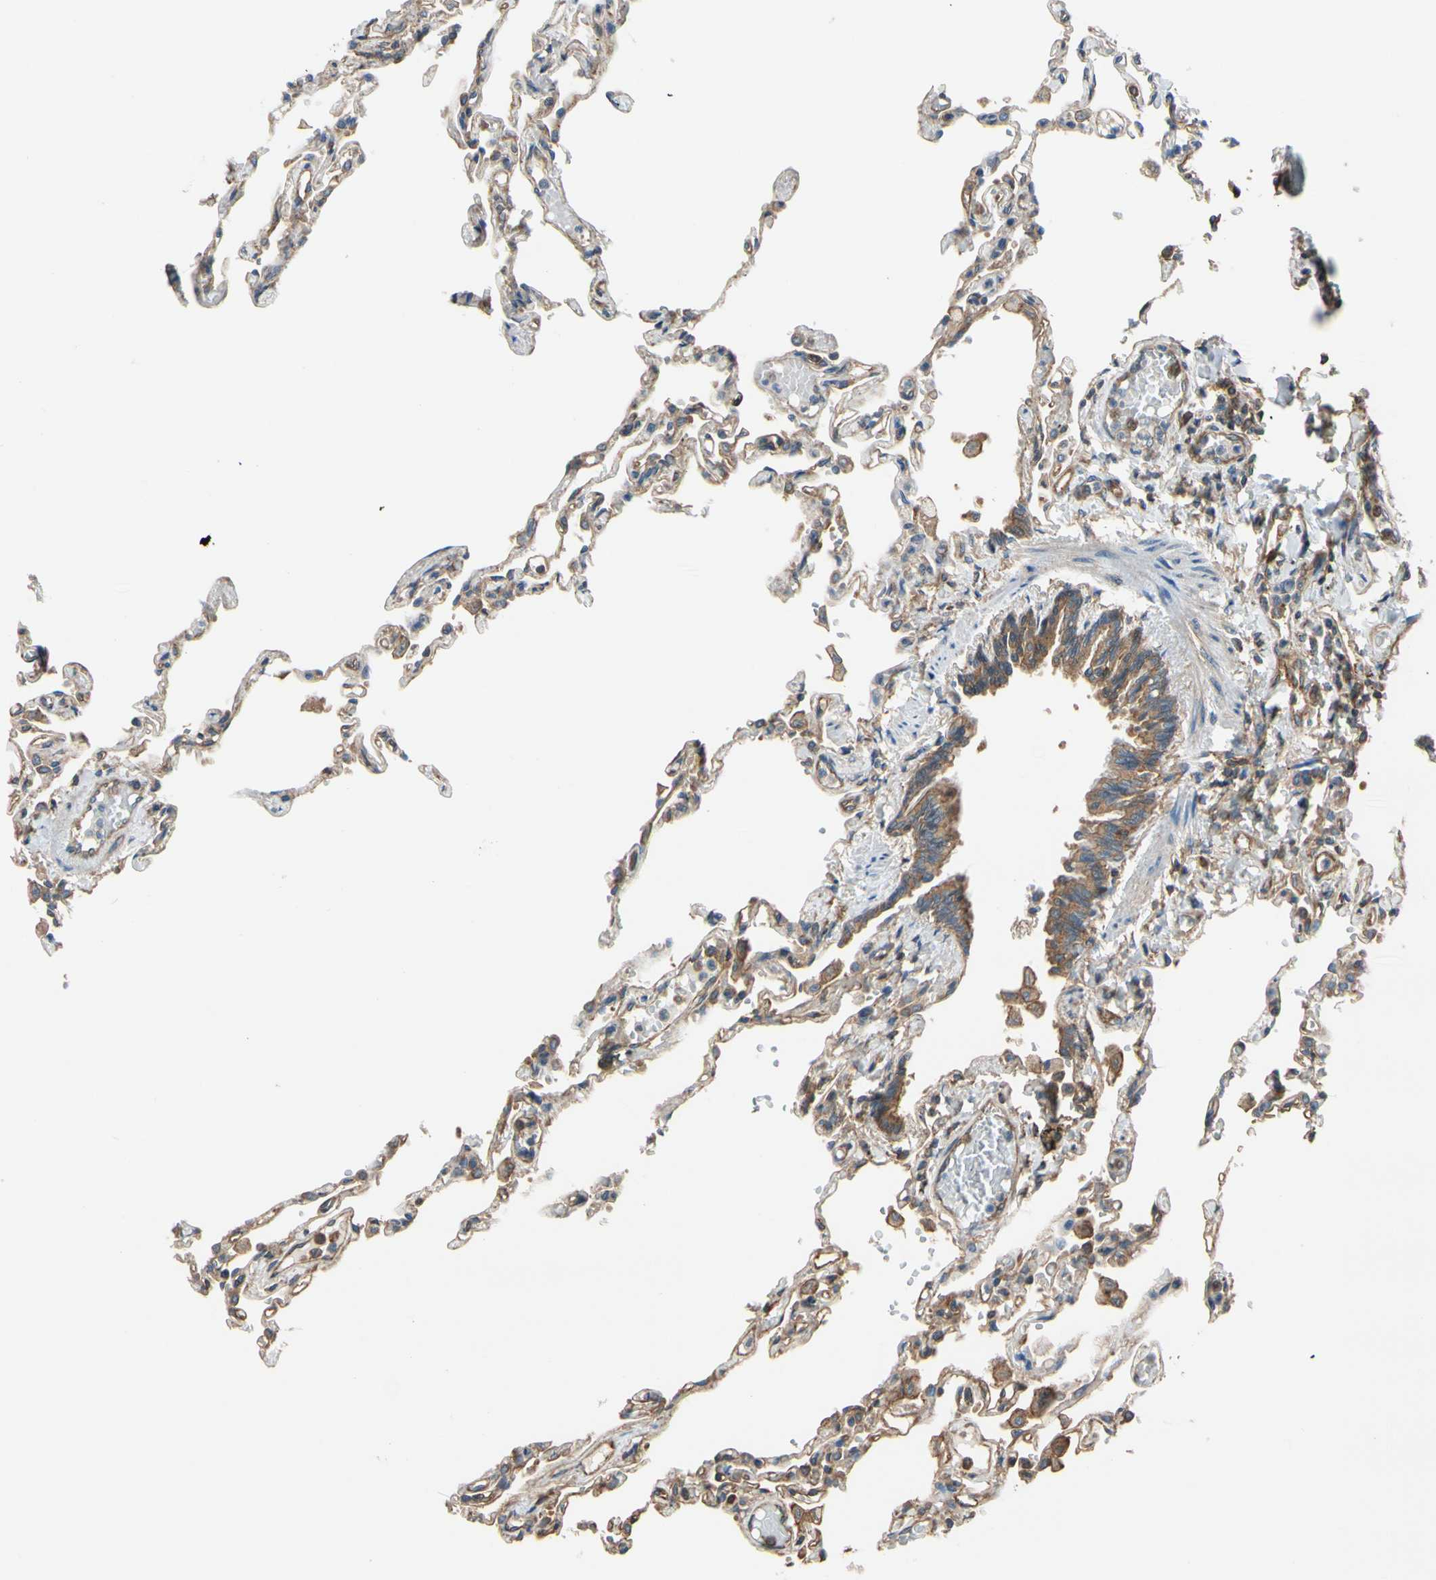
{"staining": {"intensity": "moderate", "quantity": "25%-75%", "location": "cytoplasmic/membranous"}, "tissue": "lung", "cell_type": "Alveolar cells", "image_type": "normal", "snomed": [{"axis": "morphology", "description": "Normal tissue, NOS"}, {"axis": "topography", "description": "Lung"}], "caption": "A micrograph showing moderate cytoplasmic/membranous staining in about 25%-75% of alveolar cells in normal lung, as visualized by brown immunohistochemical staining.", "gene": "EPS15", "patient": {"sex": "male", "age": 21}}